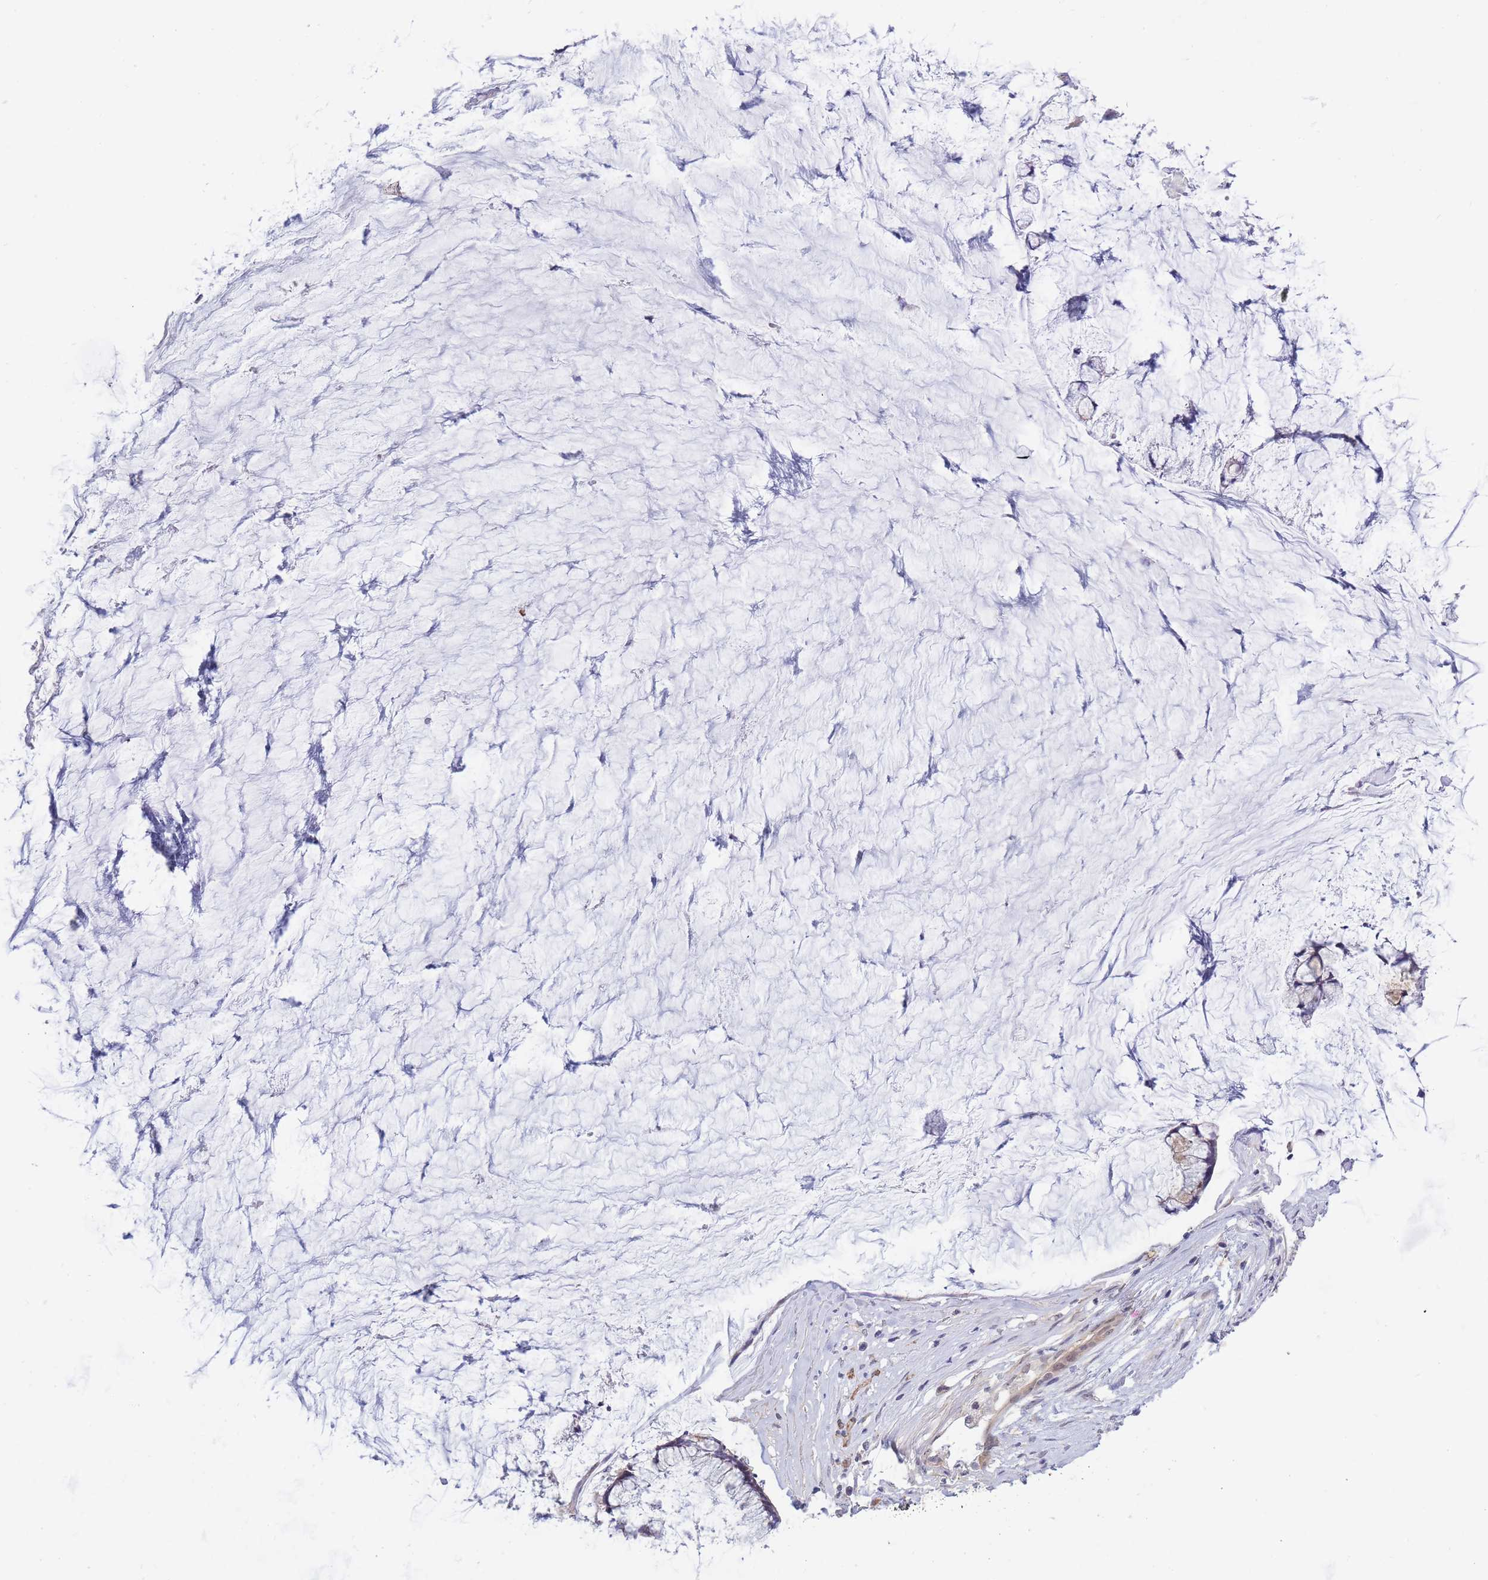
{"staining": {"intensity": "negative", "quantity": "none", "location": "none"}, "tissue": "ovarian cancer", "cell_type": "Tumor cells", "image_type": "cancer", "snomed": [{"axis": "morphology", "description": "Cystadenocarcinoma, mucinous, NOS"}, {"axis": "topography", "description": "Ovary"}], "caption": "This is an immunohistochemistry image of ovarian mucinous cystadenocarcinoma. There is no staining in tumor cells.", "gene": "C19orf25", "patient": {"sex": "female", "age": 42}}